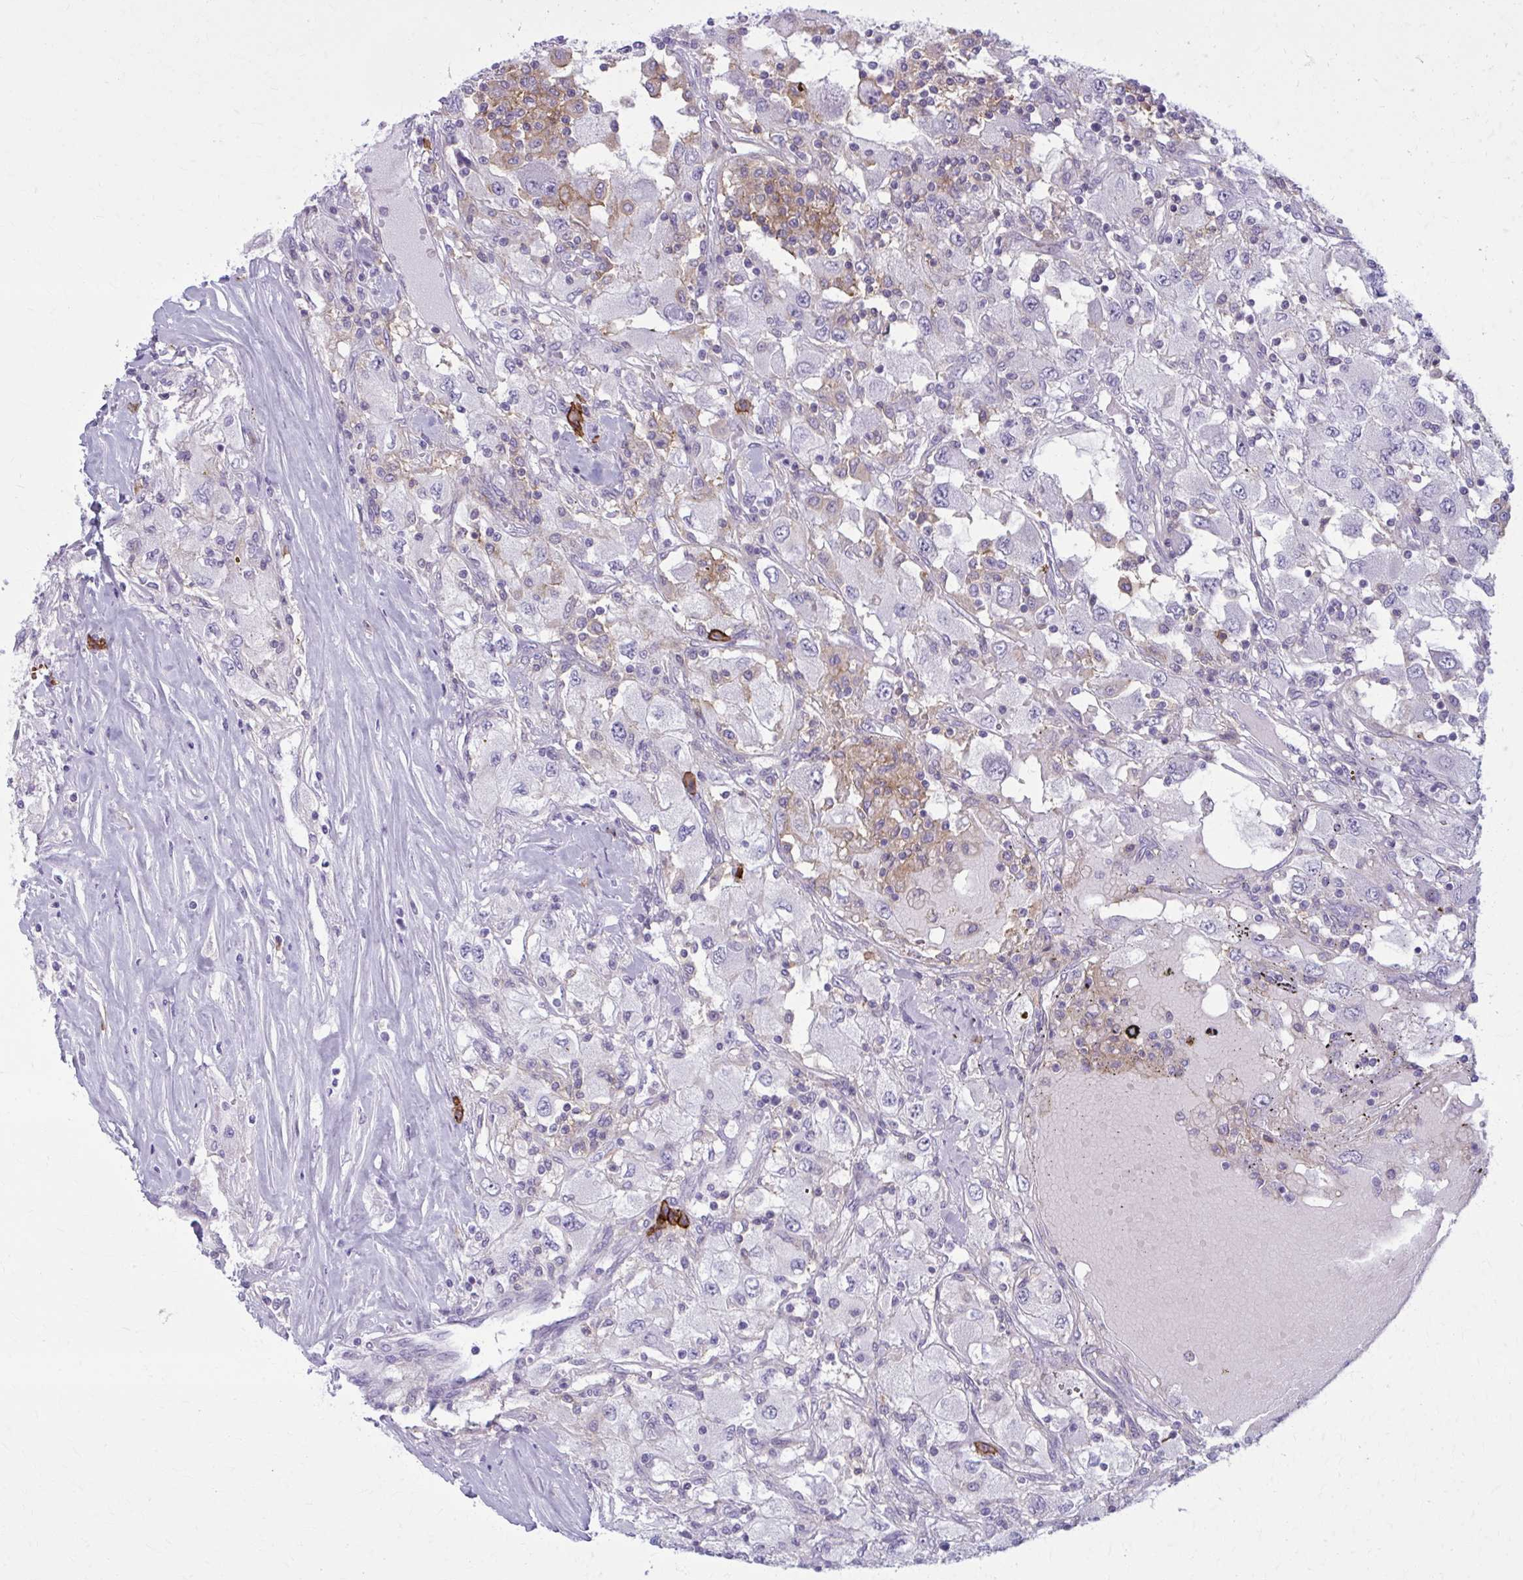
{"staining": {"intensity": "negative", "quantity": "none", "location": "none"}, "tissue": "renal cancer", "cell_type": "Tumor cells", "image_type": "cancer", "snomed": [{"axis": "morphology", "description": "Adenocarcinoma, NOS"}, {"axis": "topography", "description": "Kidney"}], "caption": "Tumor cells show no significant protein staining in renal cancer (adenocarcinoma). Brightfield microscopy of immunohistochemistry (IHC) stained with DAB (3,3'-diaminobenzidine) (brown) and hematoxylin (blue), captured at high magnification.", "gene": "CD38", "patient": {"sex": "female", "age": 67}}